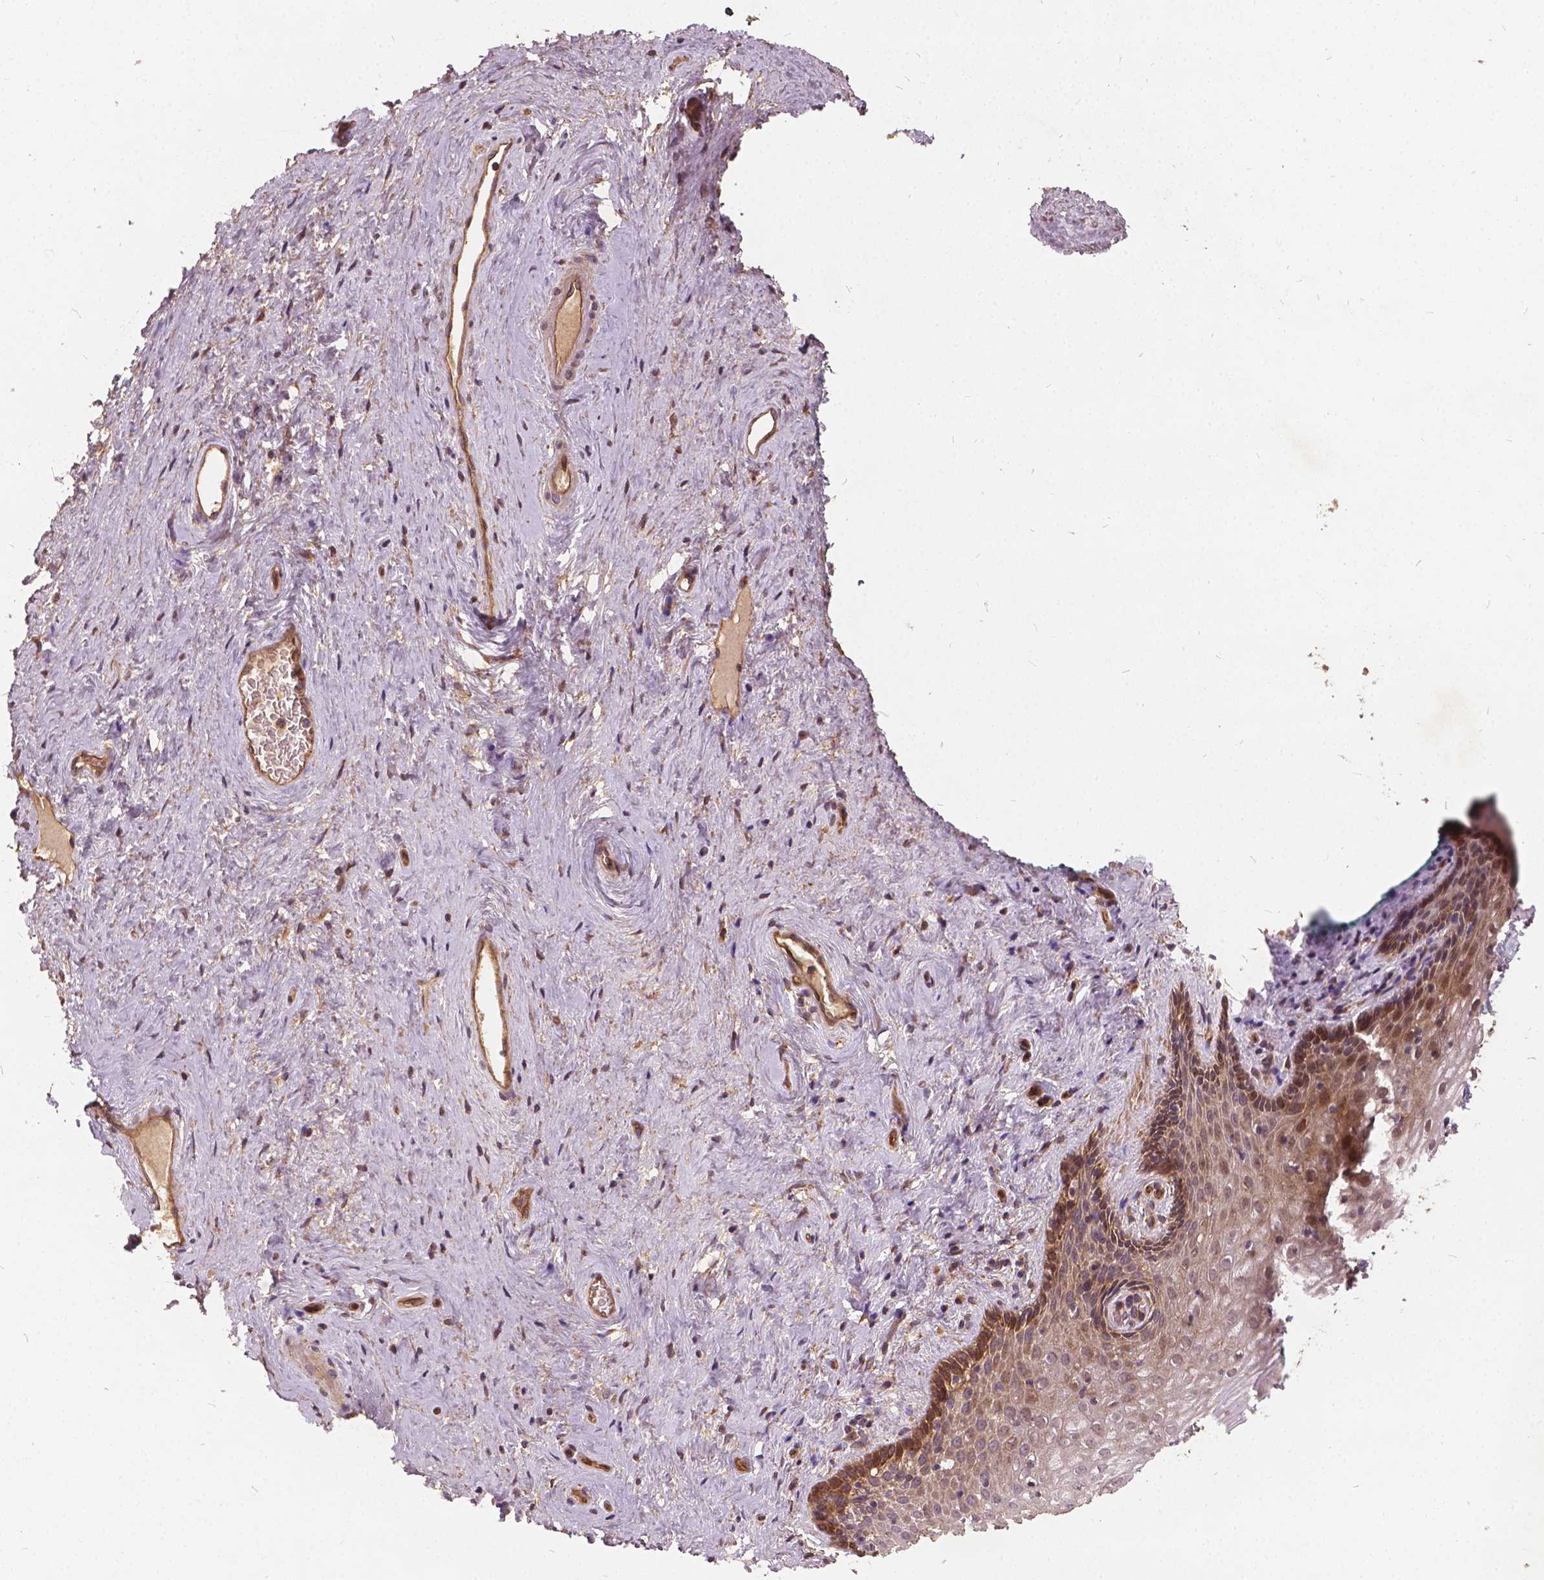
{"staining": {"intensity": "moderate", "quantity": "25%-75%", "location": "cytoplasmic/membranous"}, "tissue": "vagina", "cell_type": "Squamous epithelial cells", "image_type": "normal", "snomed": [{"axis": "morphology", "description": "Normal tissue, NOS"}, {"axis": "topography", "description": "Vagina"}], "caption": "Squamous epithelial cells display medium levels of moderate cytoplasmic/membranous staining in about 25%-75% of cells in unremarkable human vagina.", "gene": "UBXN2A", "patient": {"sex": "female", "age": 45}}